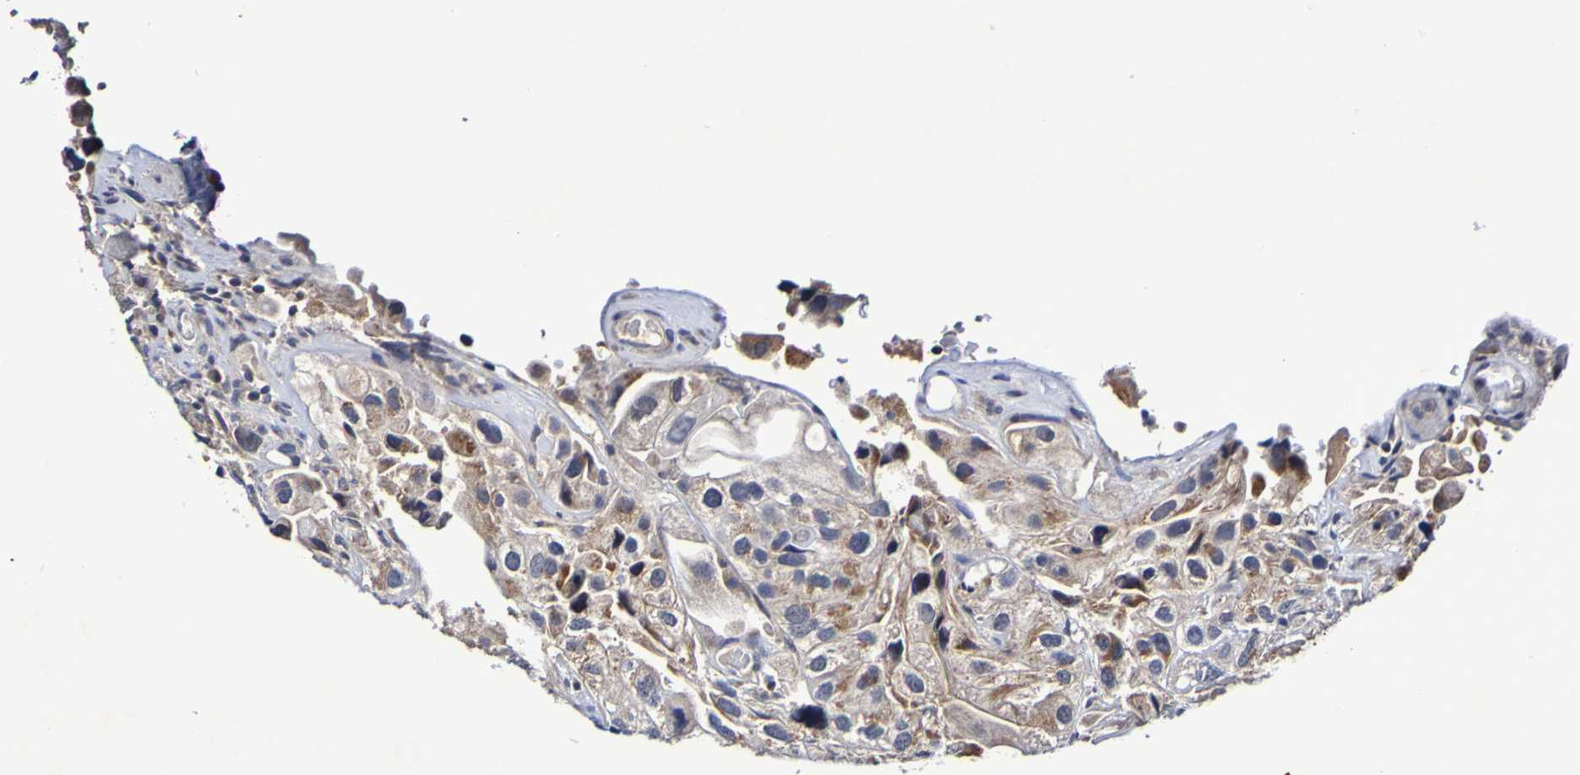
{"staining": {"intensity": "weak", "quantity": ">75%", "location": "cytoplasmic/membranous"}, "tissue": "urothelial cancer", "cell_type": "Tumor cells", "image_type": "cancer", "snomed": [{"axis": "morphology", "description": "Urothelial carcinoma, High grade"}, {"axis": "topography", "description": "Urinary bladder"}], "caption": "This image shows IHC staining of human high-grade urothelial carcinoma, with low weak cytoplasmic/membranous staining in about >75% of tumor cells.", "gene": "PTP4A2", "patient": {"sex": "female", "age": 64}}